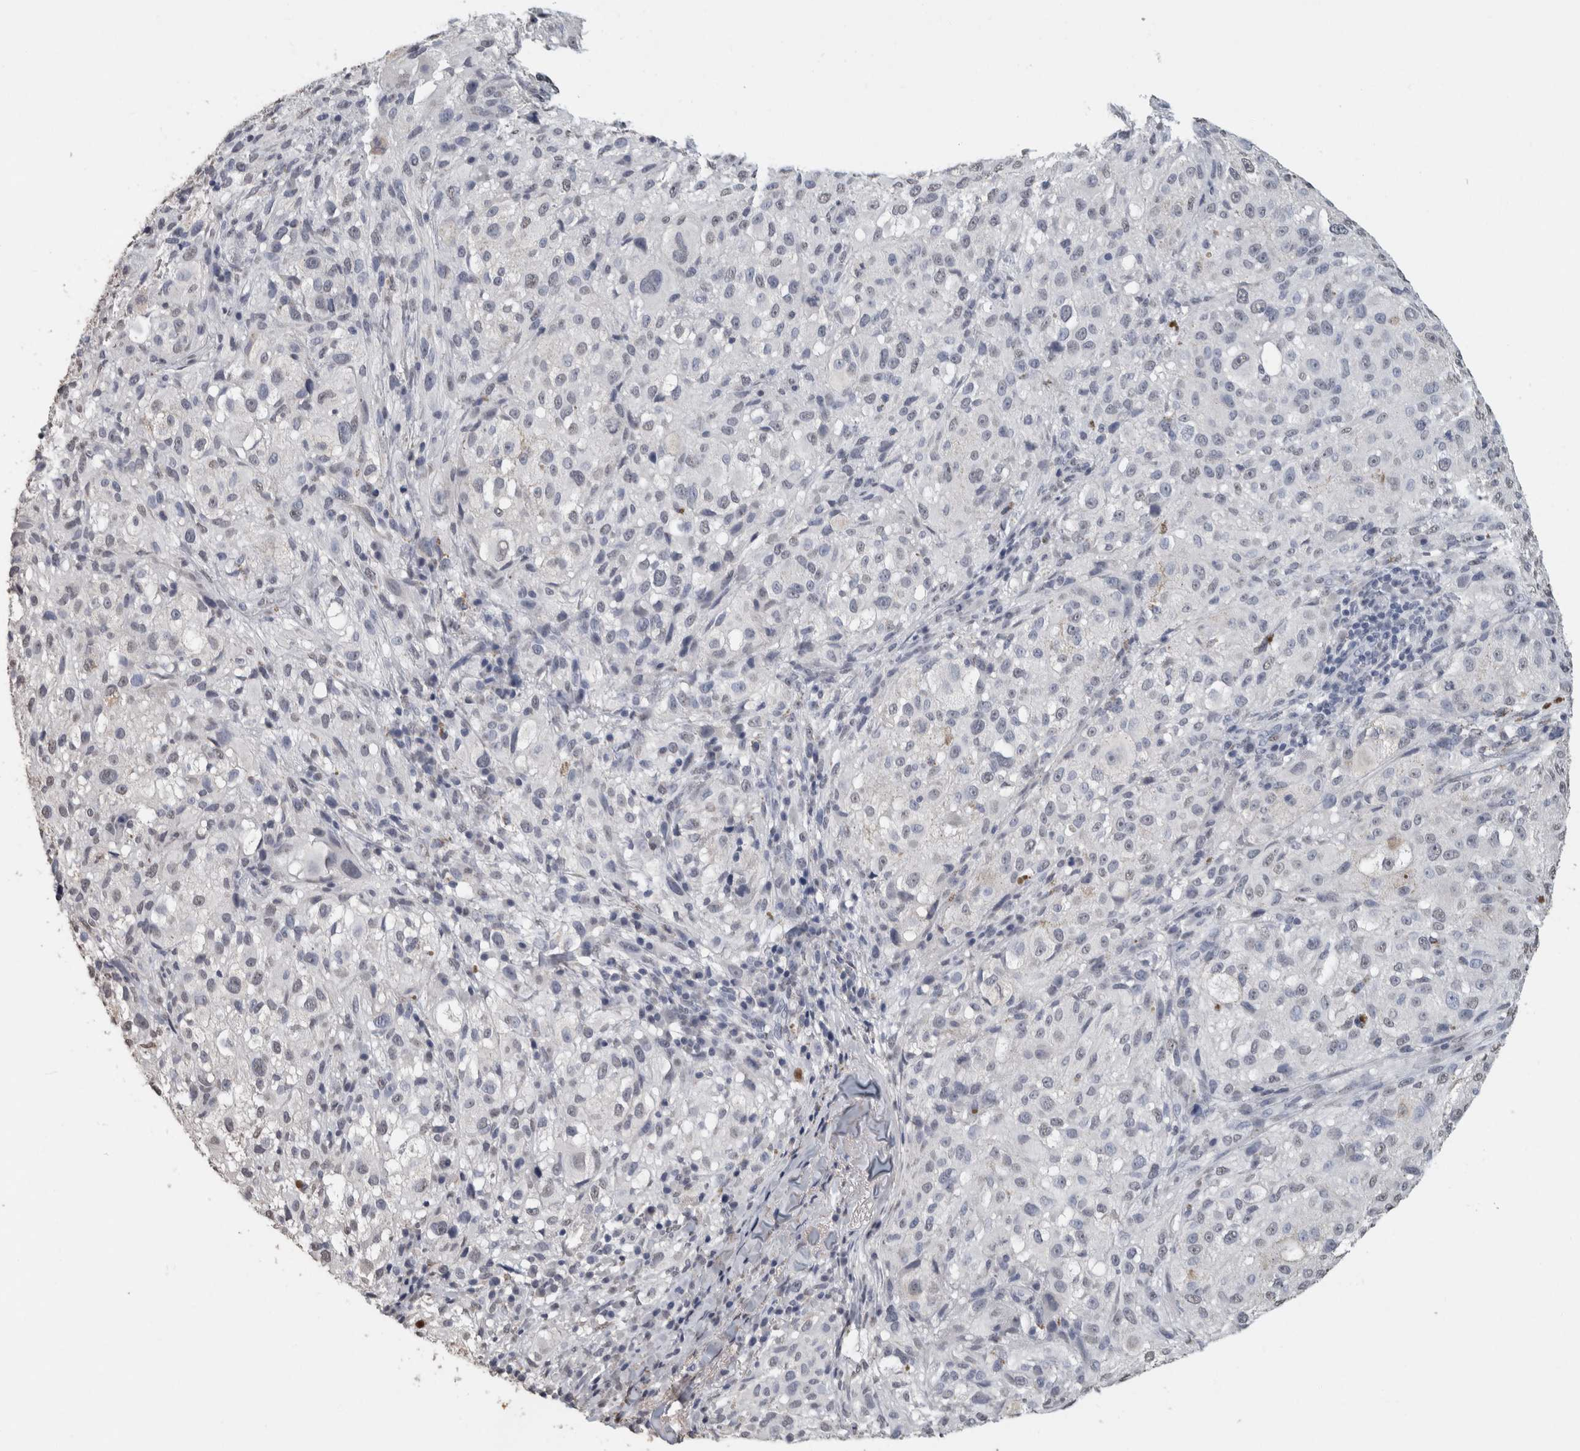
{"staining": {"intensity": "negative", "quantity": "none", "location": "none"}, "tissue": "melanoma", "cell_type": "Tumor cells", "image_type": "cancer", "snomed": [{"axis": "morphology", "description": "Necrosis, NOS"}, {"axis": "morphology", "description": "Malignant melanoma, NOS"}, {"axis": "topography", "description": "Skin"}], "caption": "Tumor cells are negative for protein expression in human melanoma.", "gene": "LTBP1", "patient": {"sex": "female", "age": 87}}